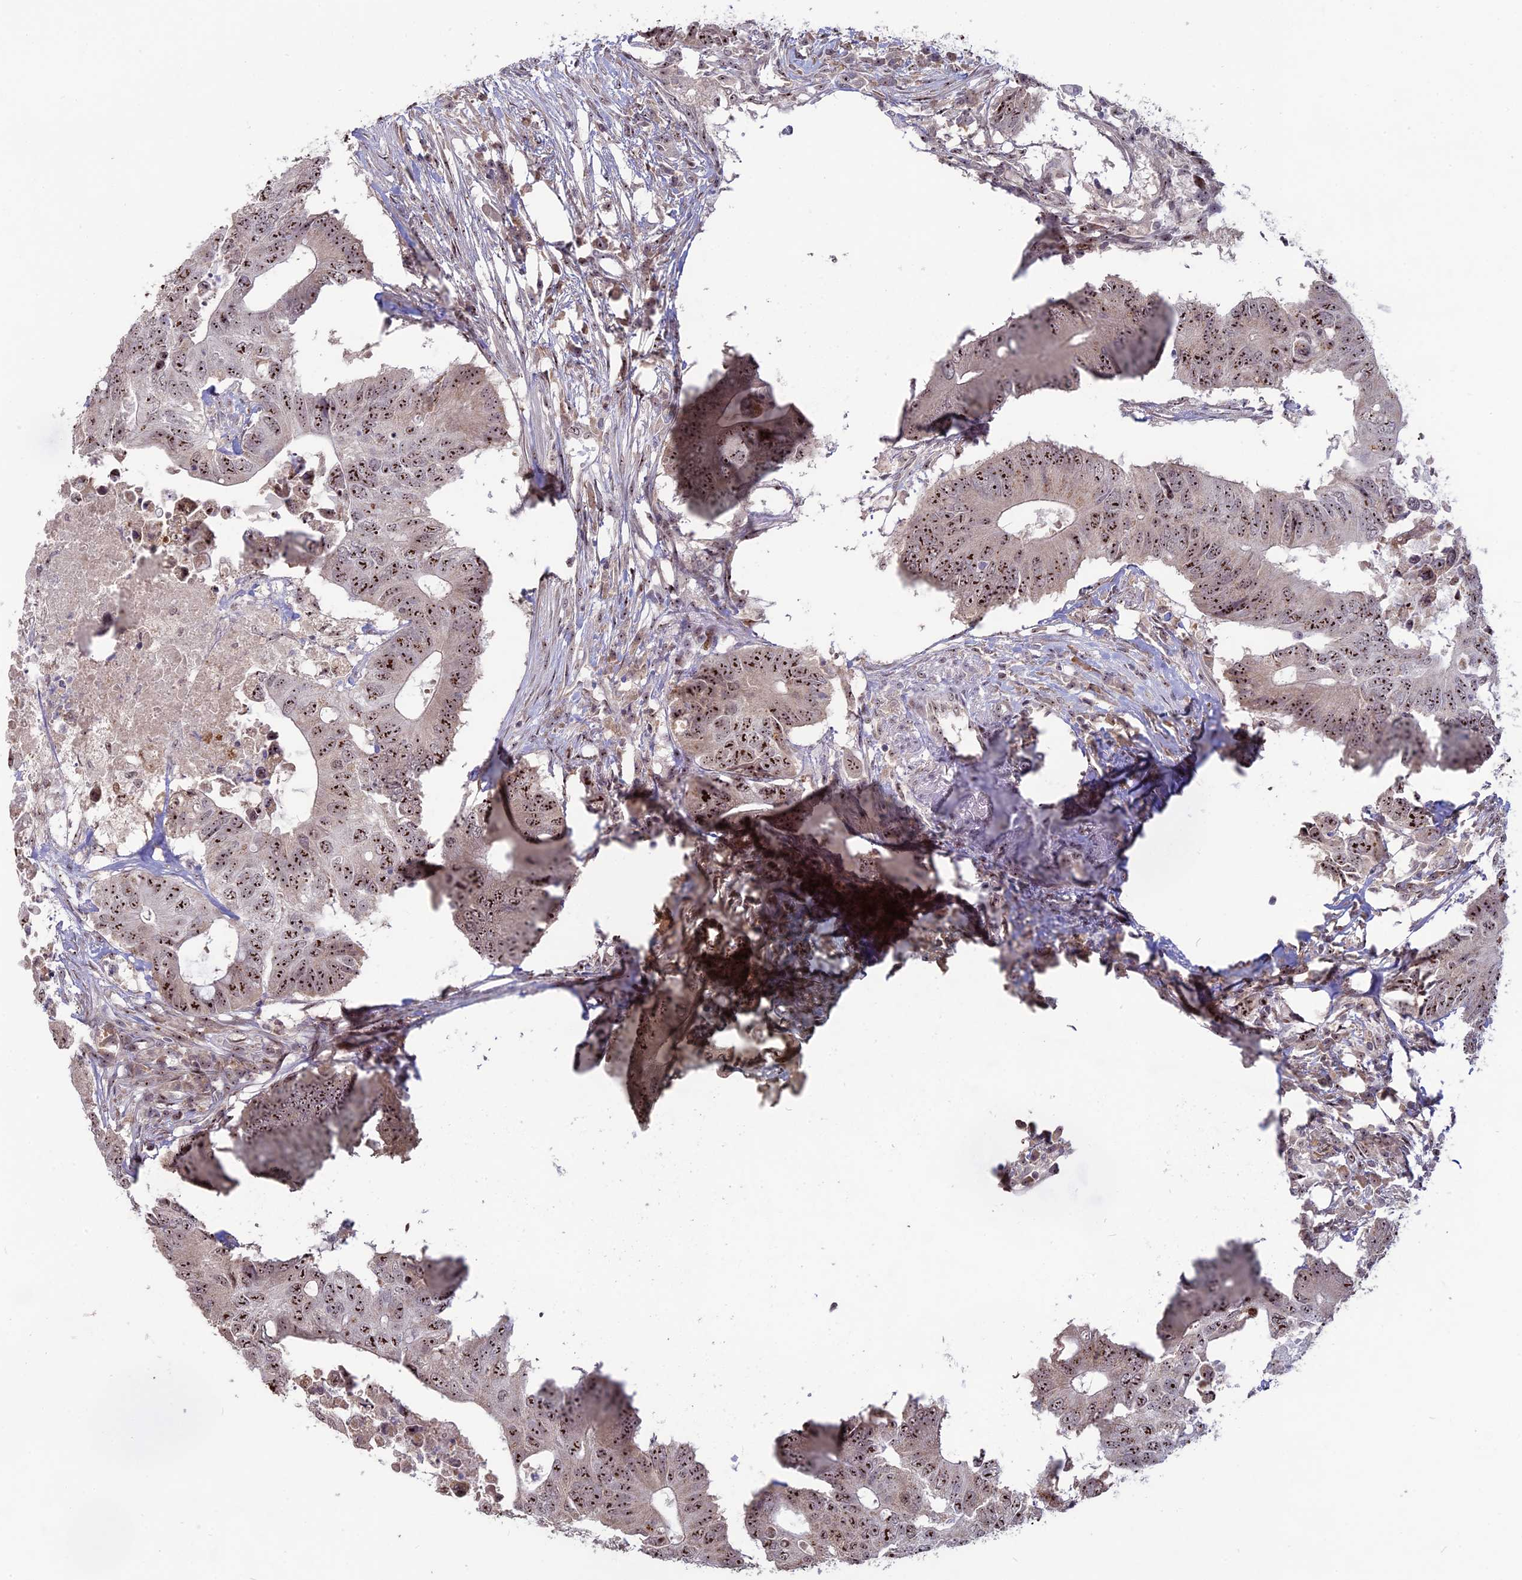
{"staining": {"intensity": "strong", "quantity": ">75%", "location": "nuclear"}, "tissue": "colorectal cancer", "cell_type": "Tumor cells", "image_type": "cancer", "snomed": [{"axis": "morphology", "description": "Adenocarcinoma, NOS"}, {"axis": "topography", "description": "Colon"}], "caption": "An image of human colorectal adenocarcinoma stained for a protein shows strong nuclear brown staining in tumor cells. The staining is performed using DAB brown chromogen to label protein expression. The nuclei are counter-stained blue using hematoxylin.", "gene": "FAM131A", "patient": {"sex": "male", "age": 71}}